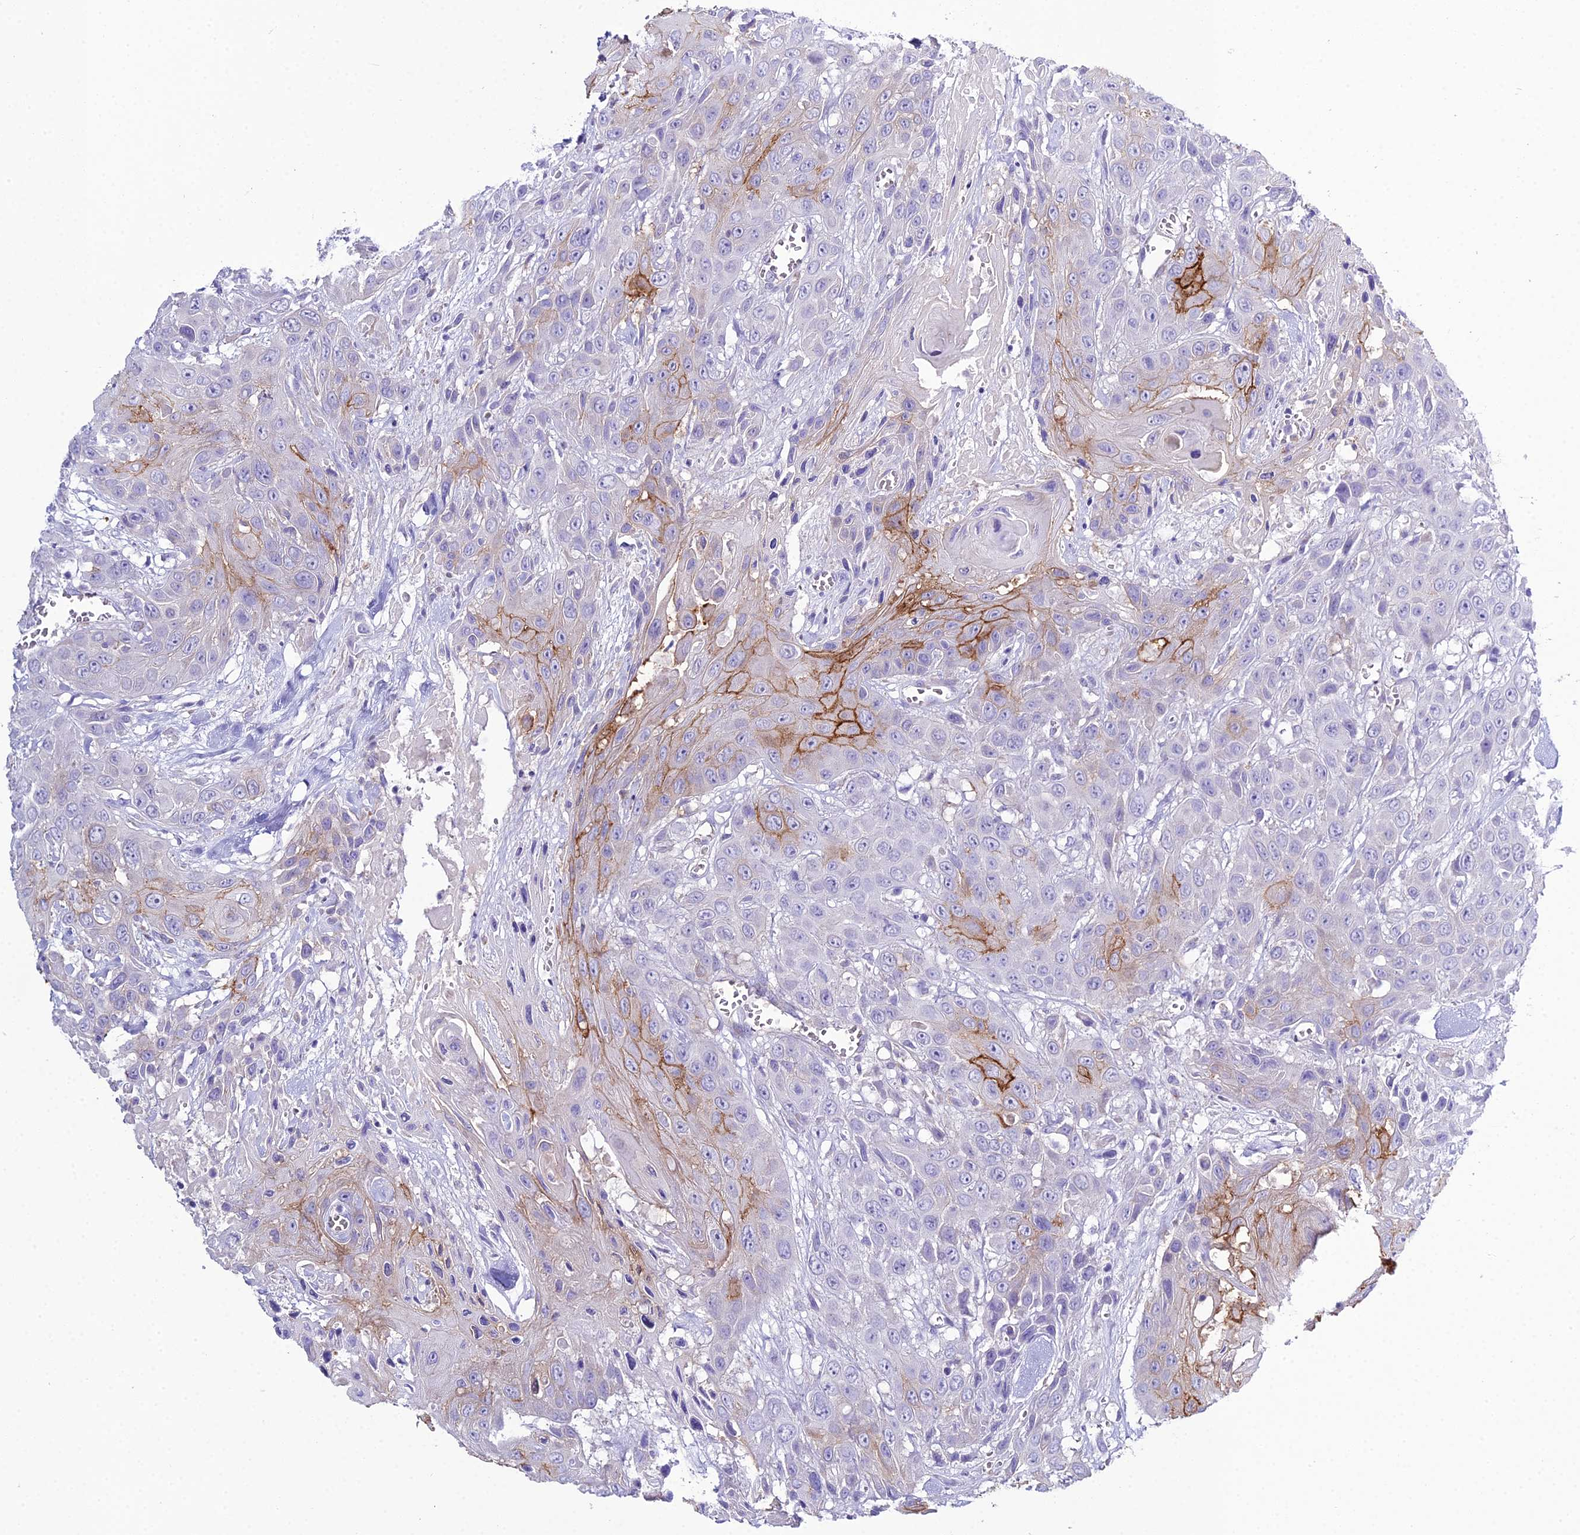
{"staining": {"intensity": "strong", "quantity": "<25%", "location": "cytoplasmic/membranous"}, "tissue": "head and neck cancer", "cell_type": "Tumor cells", "image_type": "cancer", "snomed": [{"axis": "morphology", "description": "Squamous cell carcinoma, NOS"}, {"axis": "topography", "description": "Head-Neck"}], "caption": "This photomicrograph displays IHC staining of squamous cell carcinoma (head and neck), with medium strong cytoplasmic/membranous positivity in about <25% of tumor cells.", "gene": "OR1Q1", "patient": {"sex": "male", "age": 81}}